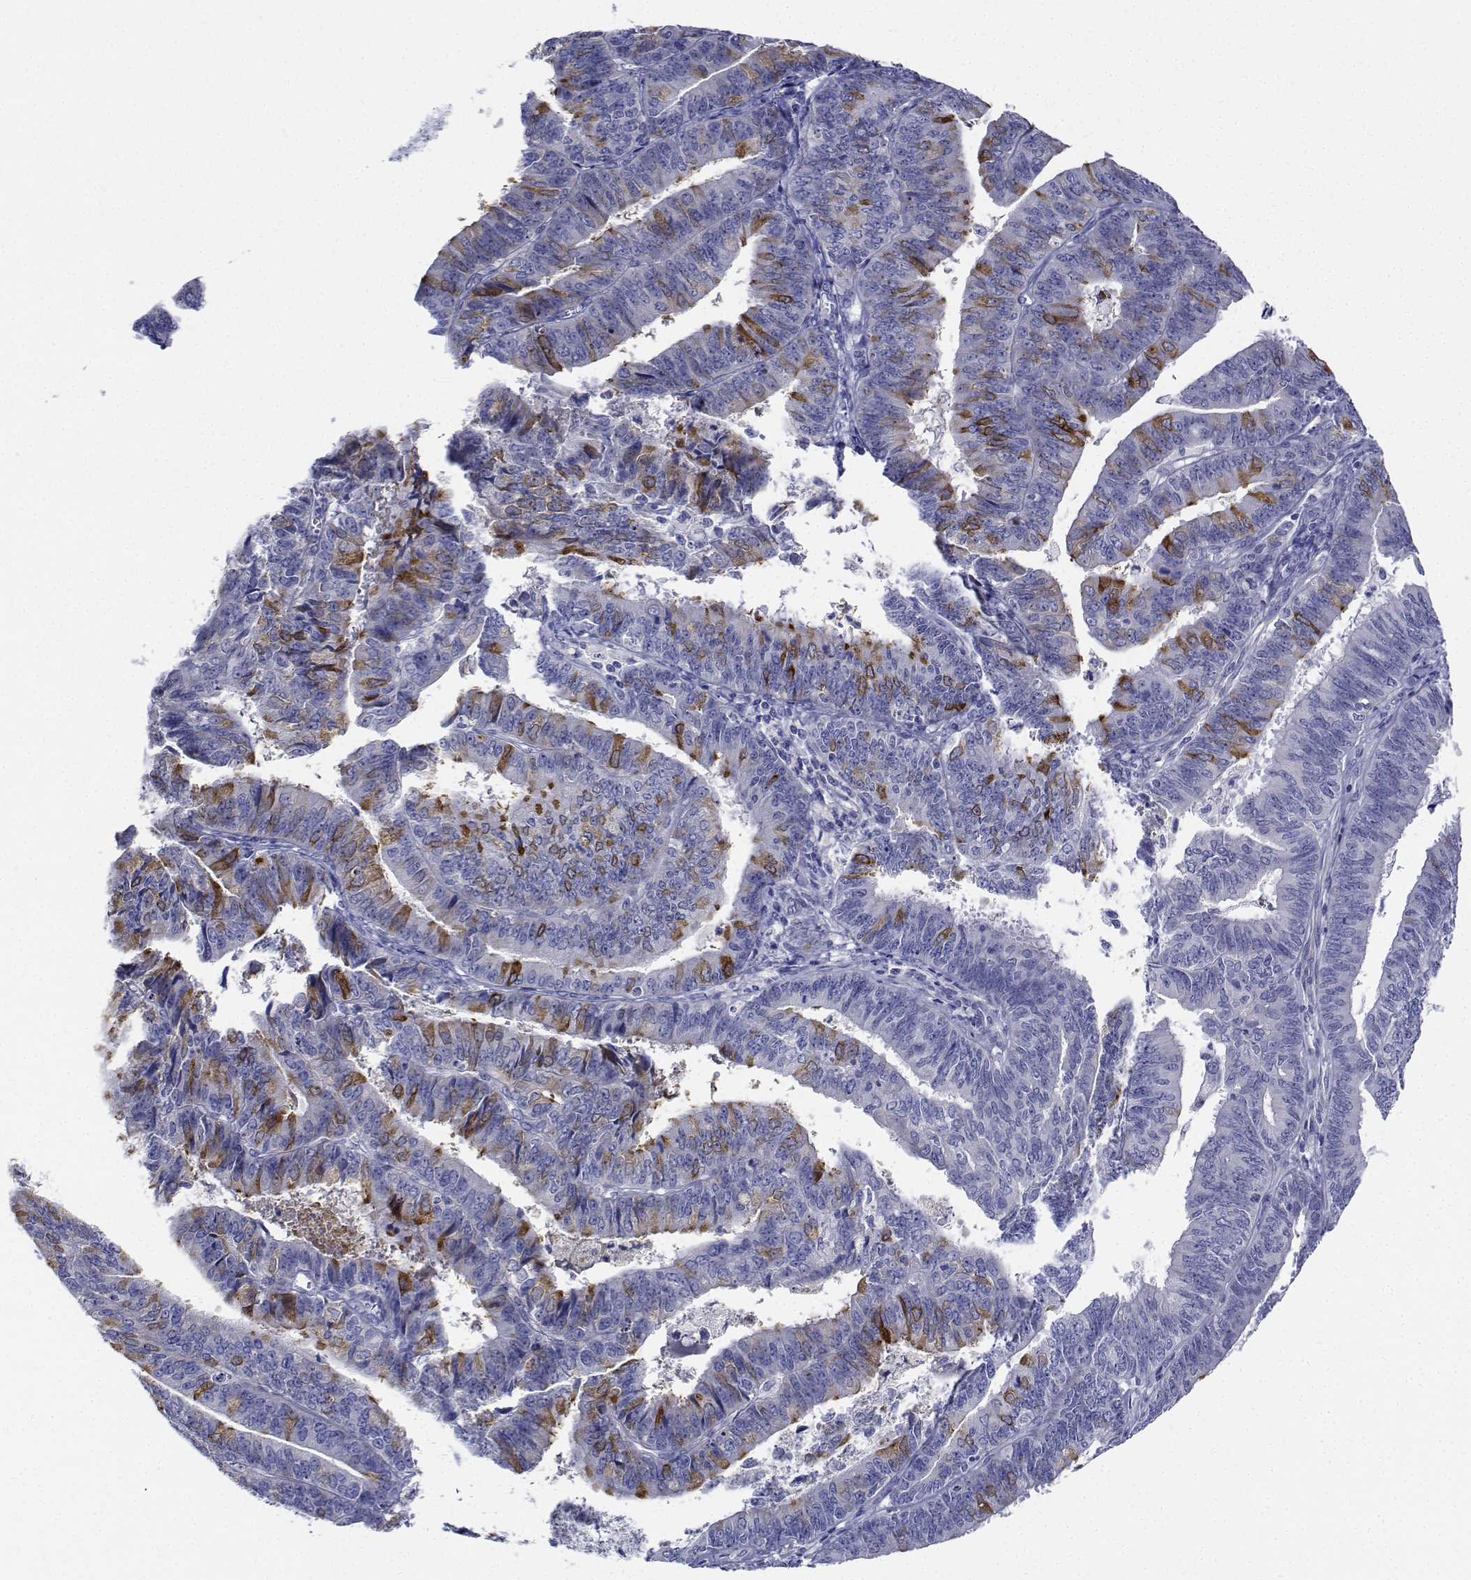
{"staining": {"intensity": "moderate", "quantity": "<25%", "location": "cytoplasmic/membranous"}, "tissue": "endometrial cancer", "cell_type": "Tumor cells", "image_type": "cancer", "snomed": [{"axis": "morphology", "description": "Adenocarcinoma, NOS"}, {"axis": "topography", "description": "Endometrium"}], "caption": "Tumor cells demonstrate moderate cytoplasmic/membranous positivity in approximately <25% of cells in adenocarcinoma (endometrial).", "gene": "CDHR3", "patient": {"sex": "female", "age": 73}}